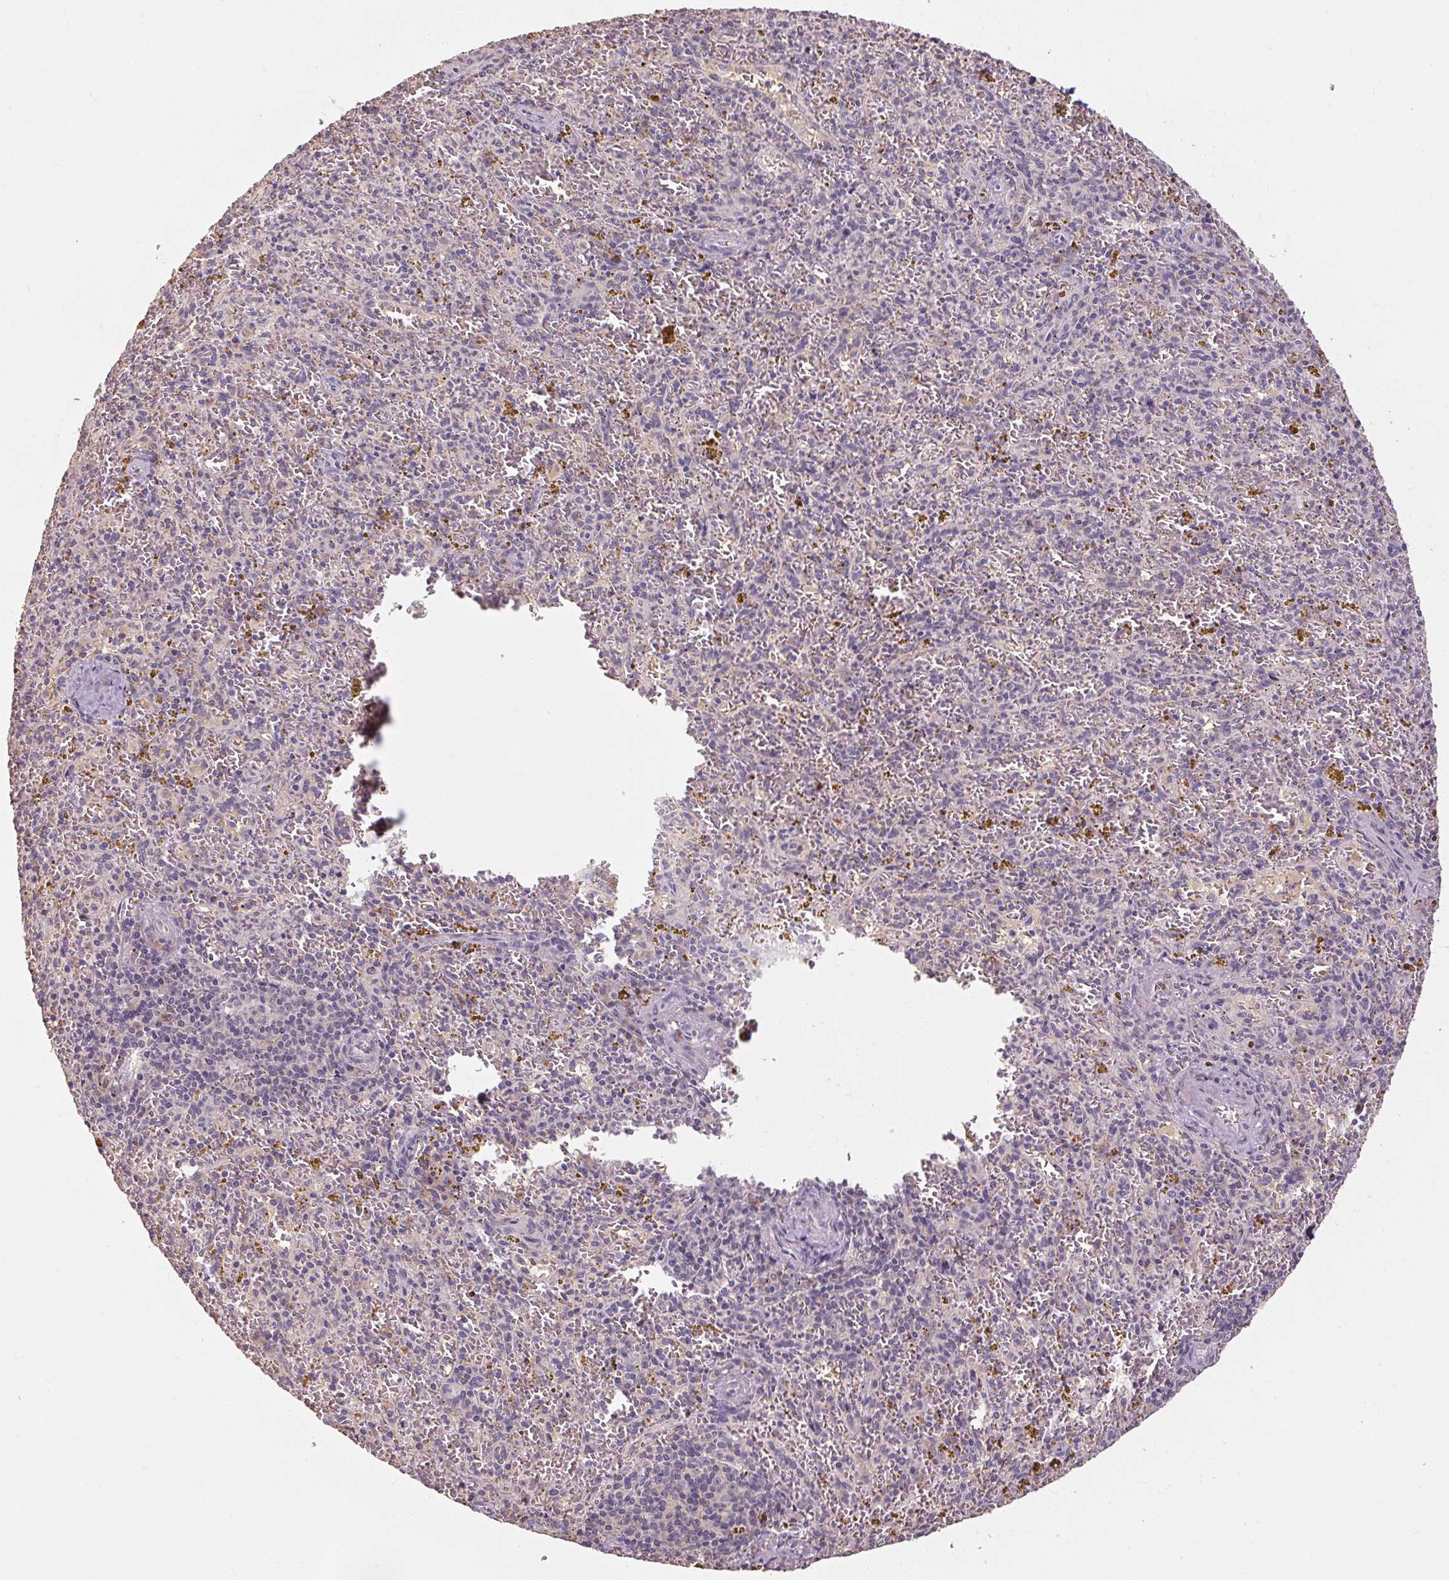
{"staining": {"intensity": "negative", "quantity": "none", "location": "none"}, "tissue": "spleen", "cell_type": "Cells in red pulp", "image_type": "normal", "snomed": [{"axis": "morphology", "description": "Normal tissue, NOS"}, {"axis": "topography", "description": "Spleen"}], "caption": "Cells in red pulp are negative for brown protein staining in normal spleen. (DAB IHC, high magnification).", "gene": "CFAP65", "patient": {"sex": "male", "age": 57}}